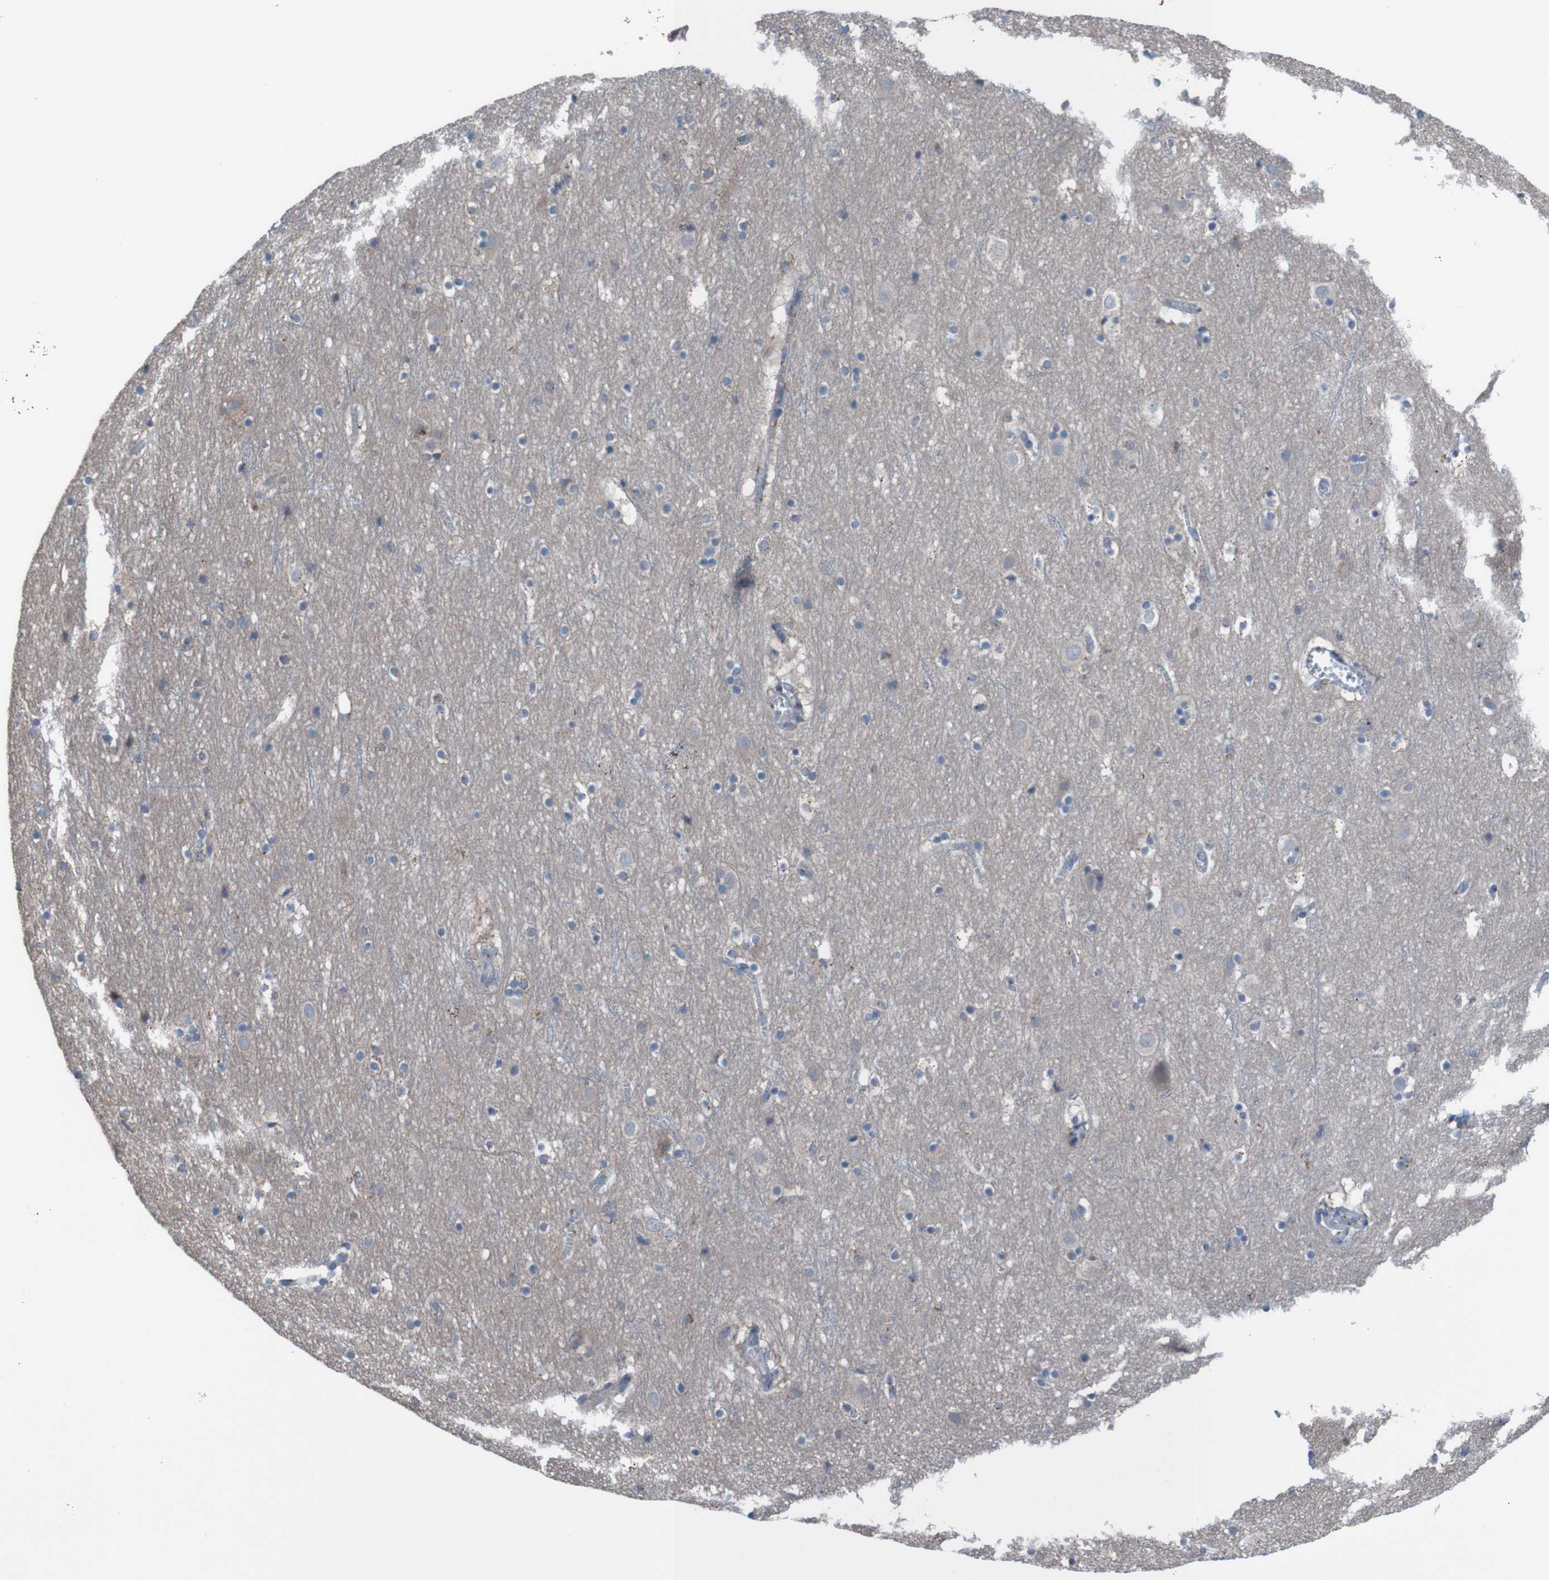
{"staining": {"intensity": "weak", "quantity": "25%-75%", "location": "cytoplasmic/membranous"}, "tissue": "cerebral cortex", "cell_type": "Endothelial cells", "image_type": "normal", "snomed": [{"axis": "morphology", "description": "Normal tissue, NOS"}, {"axis": "topography", "description": "Cerebral cortex"}], "caption": "Immunohistochemical staining of normal human cerebral cortex demonstrates weak cytoplasmic/membranous protein expression in about 25%-75% of endothelial cells. Immunohistochemistry stains the protein of interest in brown and the nuclei are stained blue.", "gene": "MINAR1", "patient": {"sex": "male", "age": 45}}